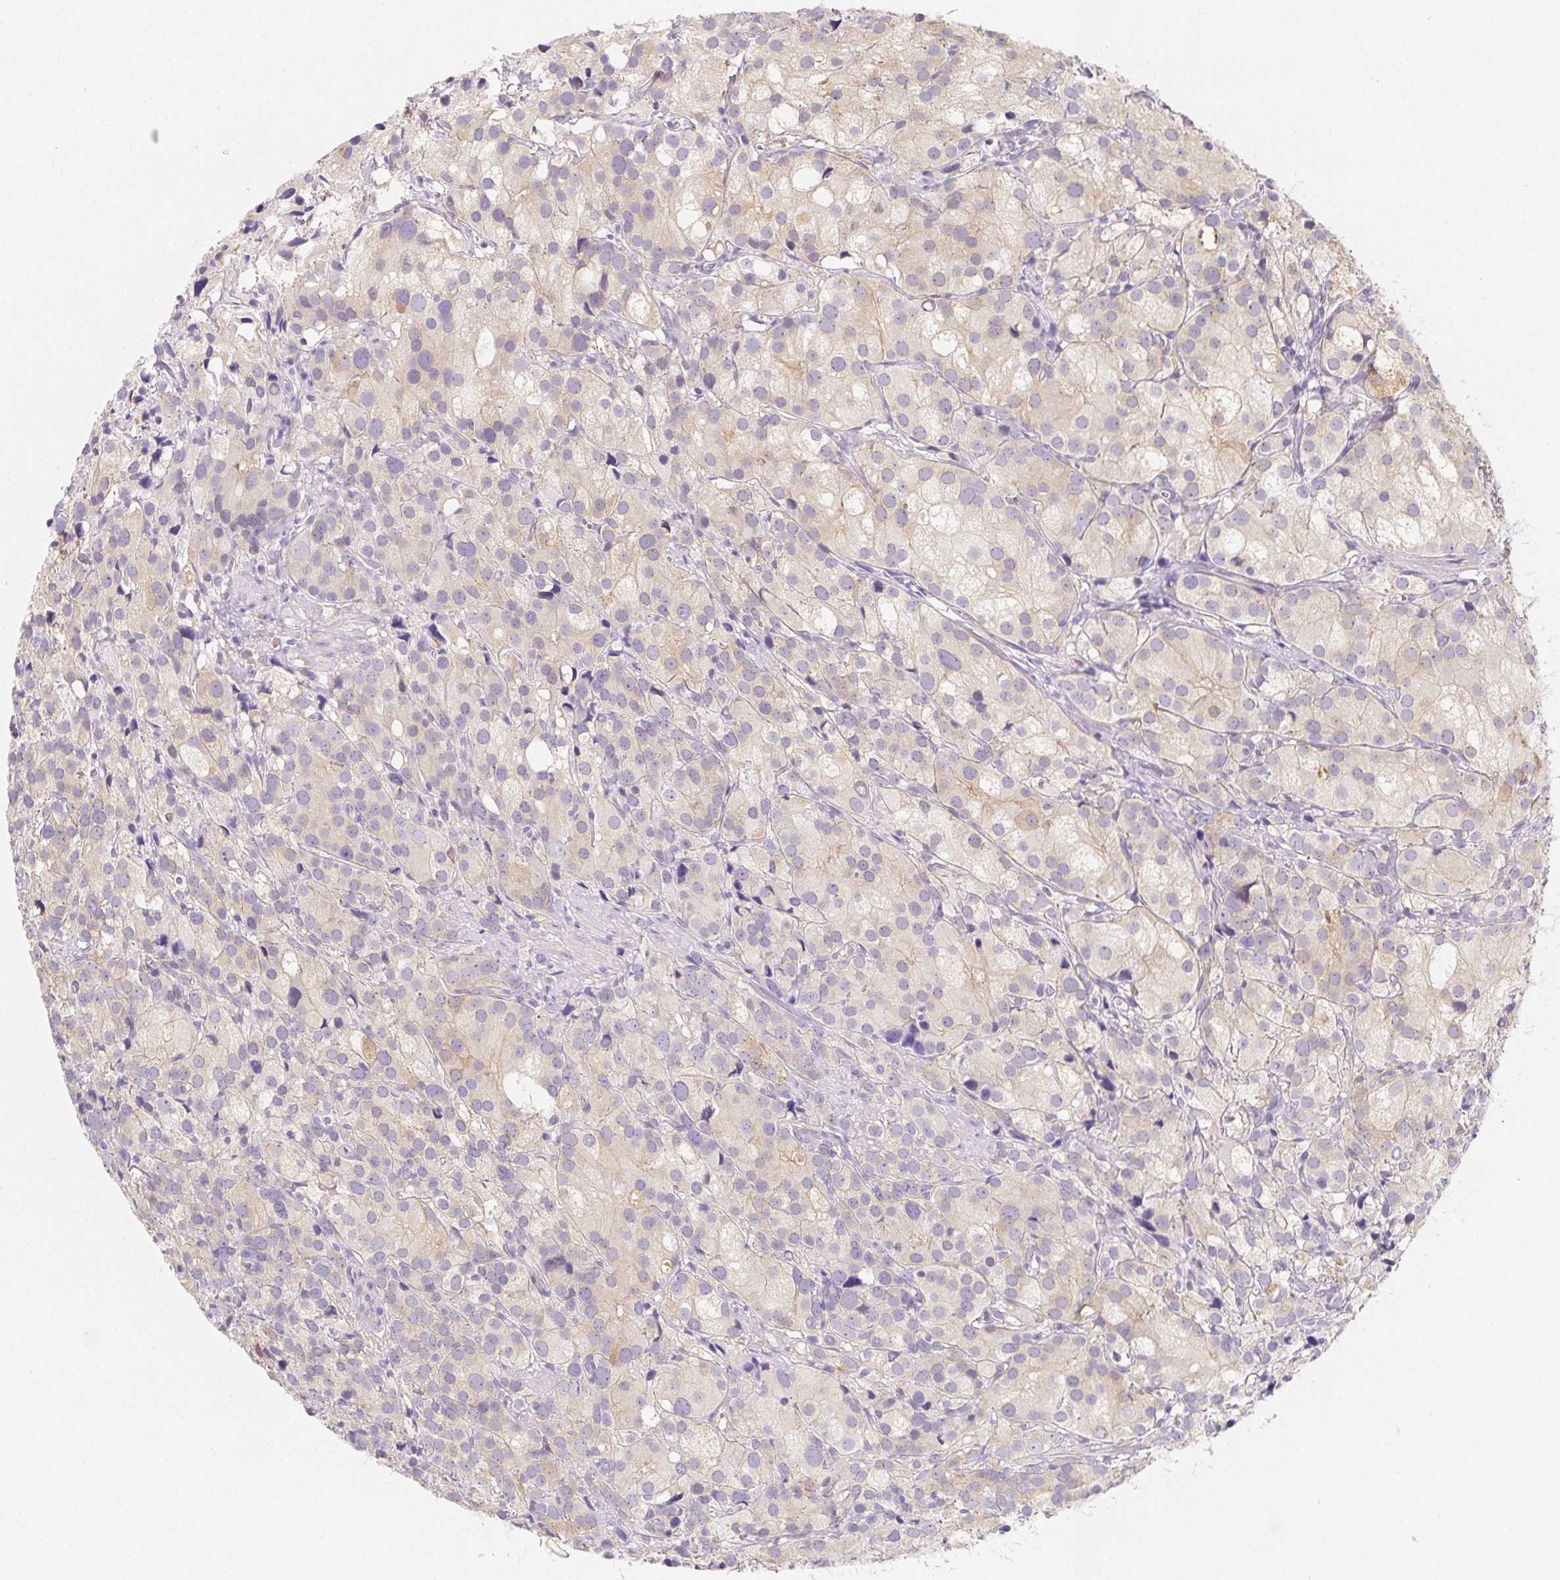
{"staining": {"intensity": "weak", "quantity": "25%-75%", "location": "cytoplasmic/membranous"}, "tissue": "prostate cancer", "cell_type": "Tumor cells", "image_type": "cancer", "snomed": [{"axis": "morphology", "description": "Adenocarcinoma, High grade"}, {"axis": "topography", "description": "Prostate"}], "caption": "Approximately 25%-75% of tumor cells in human prostate cancer demonstrate weak cytoplasmic/membranous protein positivity as visualized by brown immunohistochemical staining.", "gene": "ZBBX", "patient": {"sex": "male", "age": 86}}